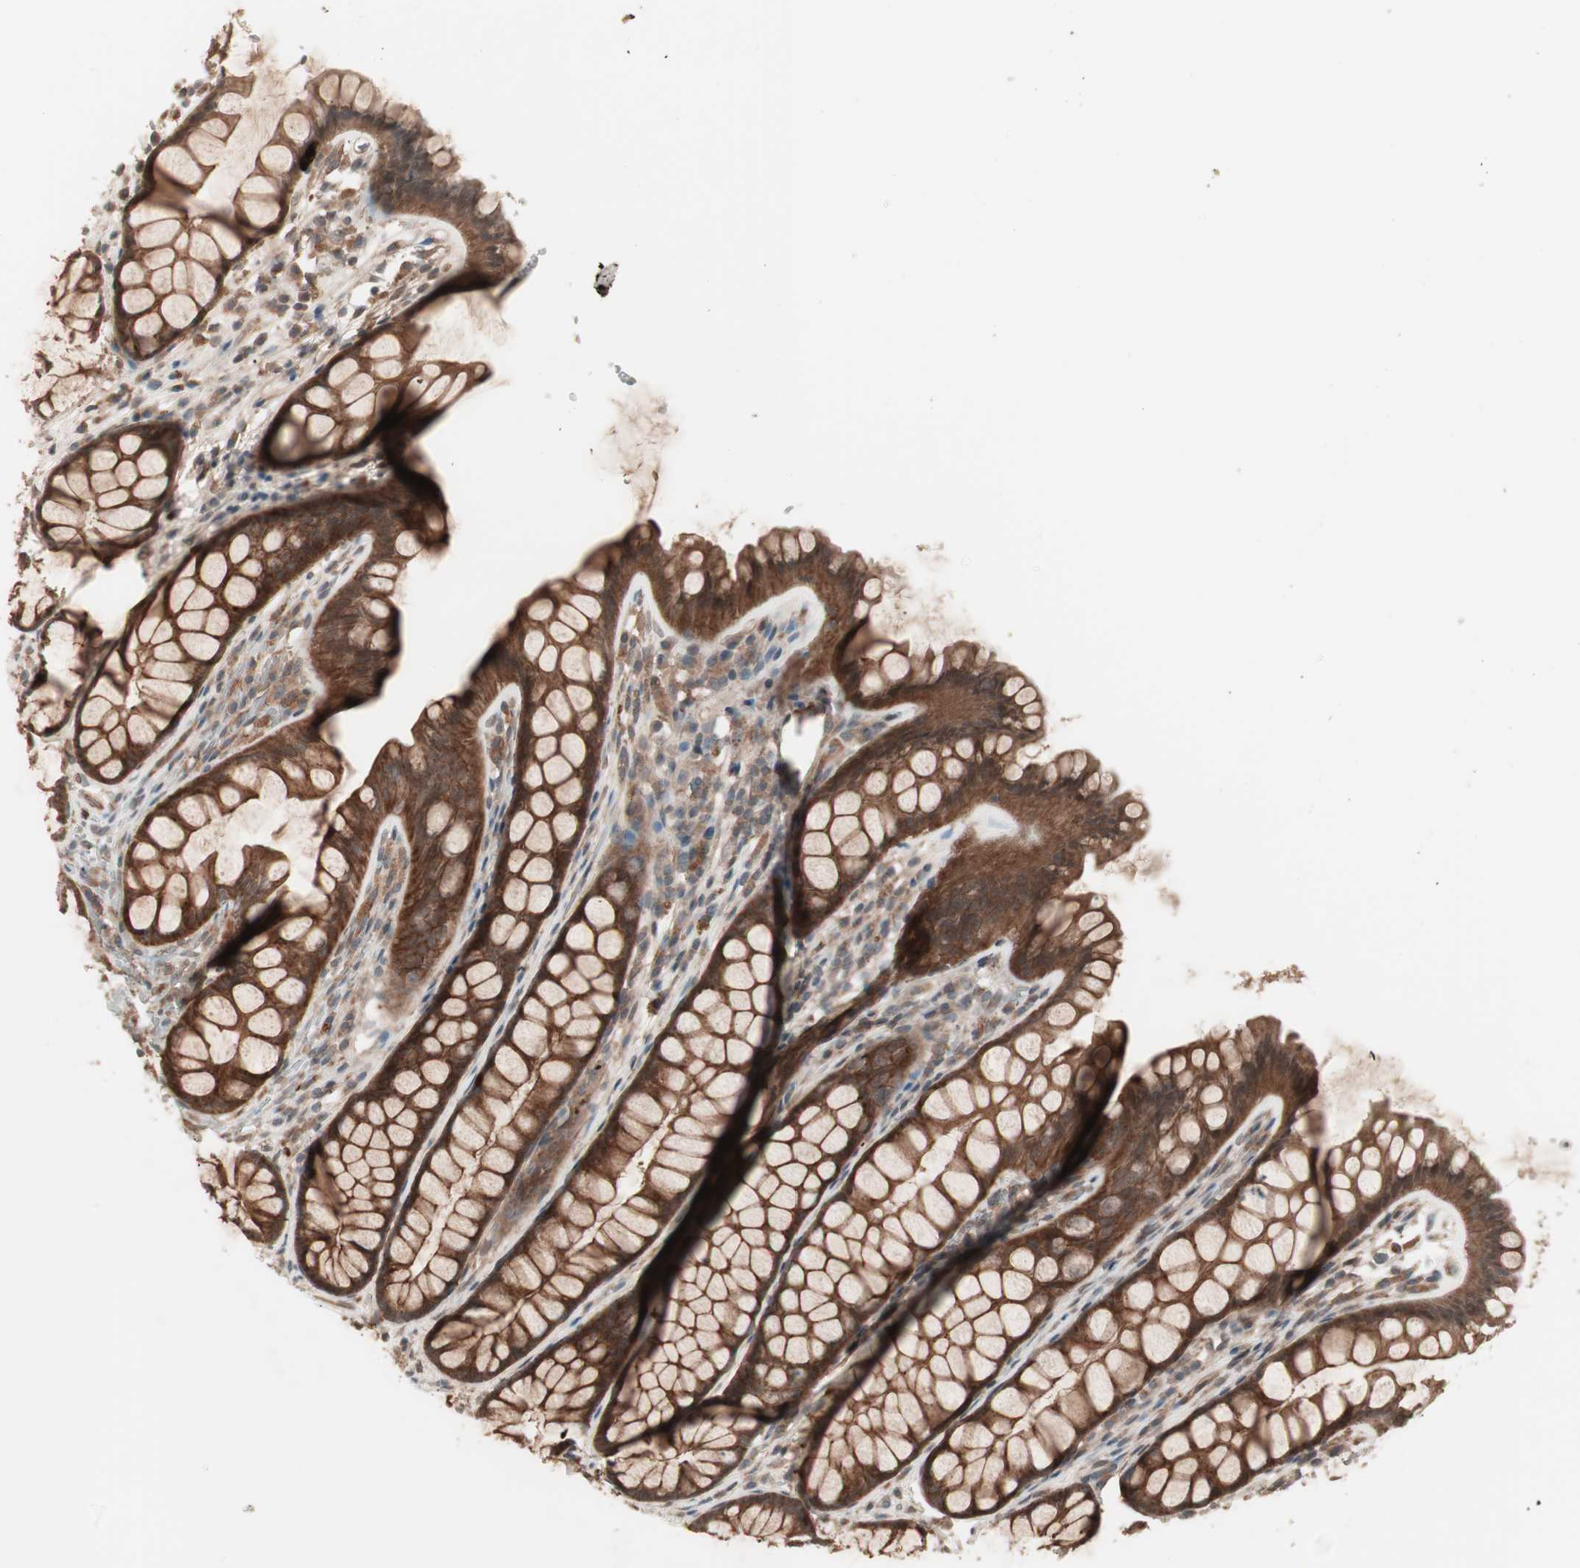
{"staining": {"intensity": "strong", "quantity": ">75%", "location": "cytoplasmic/membranous"}, "tissue": "colon", "cell_type": "Endothelial cells", "image_type": "normal", "snomed": [{"axis": "morphology", "description": "Normal tissue, NOS"}, {"axis": "topography", "description": "Colon"}], "caption": "Endothelial cells demonstrate high levels of strong cytoplasmic/membranous expression in about >75% of cells in unremarkable human colon.", "gene": "TFPI", "patient": {"sex": "female", "age": 55}}